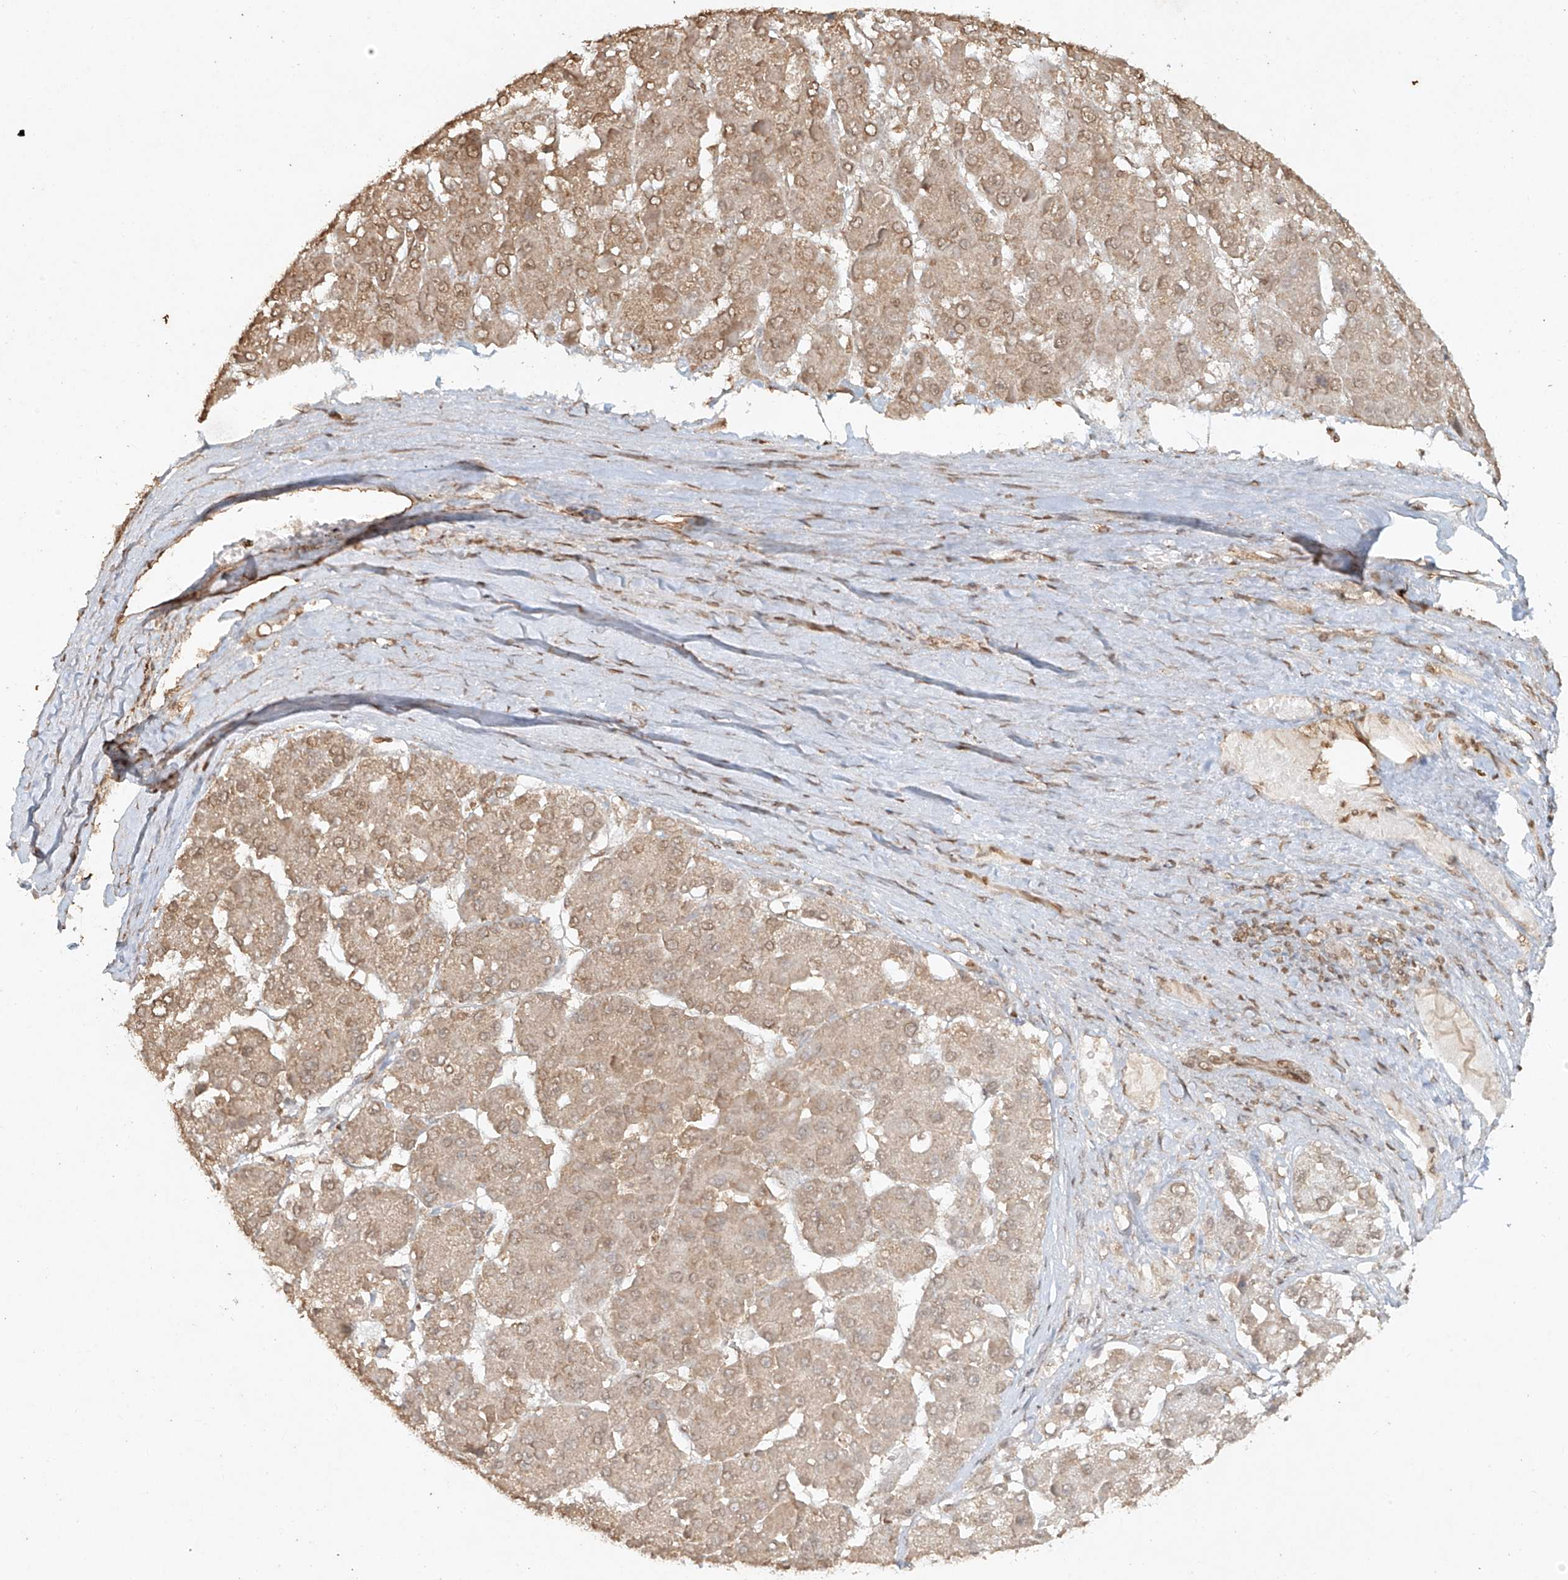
{"staining": {"intensity": "weak", "quantity": ">75%", "location": "cytoplasmic/membranous,nuclear"}, "tissue": "liver cancer", "cell_type": "Tumor cells", "image_type": "cancer", "snomed": [{"axis": "morphology", "description": "Carcinoma, Hepatocellular, NOS"}, {"axis": "topography", "description": "Liver"}], "caption": "Liver cancer stained with a brown dye shows weak cytoplasmic/membranous and nuclear positive expression in about >75% of tumor cells.", "gene": "TIGAR", "patient": {"sex": "female", "age": 73}}